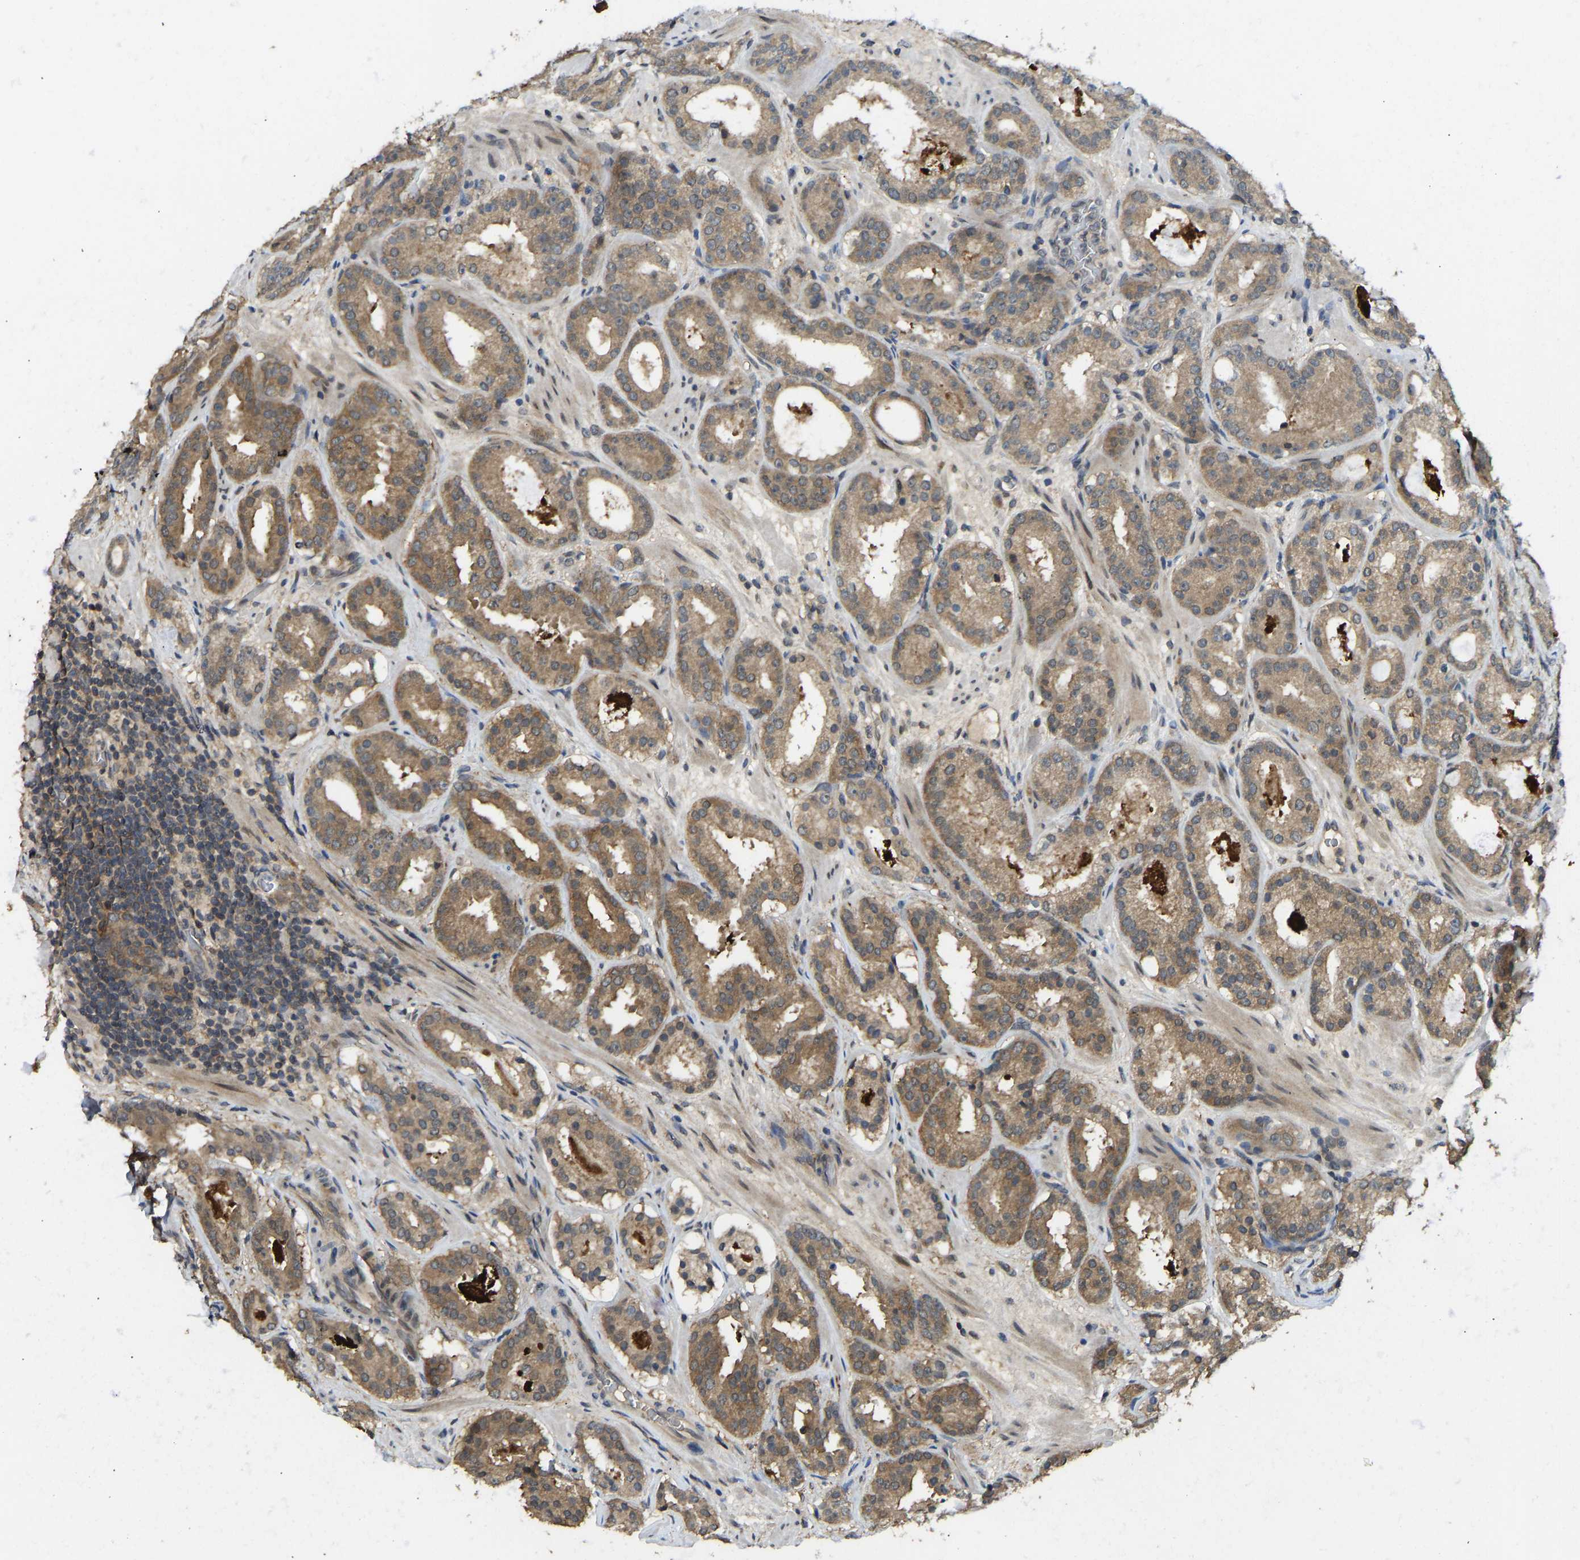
{"staining": {"intensity": "moderate", "quantity": ">75%", "location": "cytoplasmic/membranous"}, "tissue": "prostate cancer", "cell_type": "Tumor cells", "image_type": "cancer", "snomed": [{"axis": "morphology", "description": "Adenocarcinoma, Low grade"}, {"axis": "topography", "description": "Prostate"}], "caption": "A histopathology image of human prostate cancer stained for a protein demonstrates moderate cytoplasmic/membranous brown staining in tumor cells.", "gene": "NDRG3", "patient": {"sex": "male", "age": 69}}